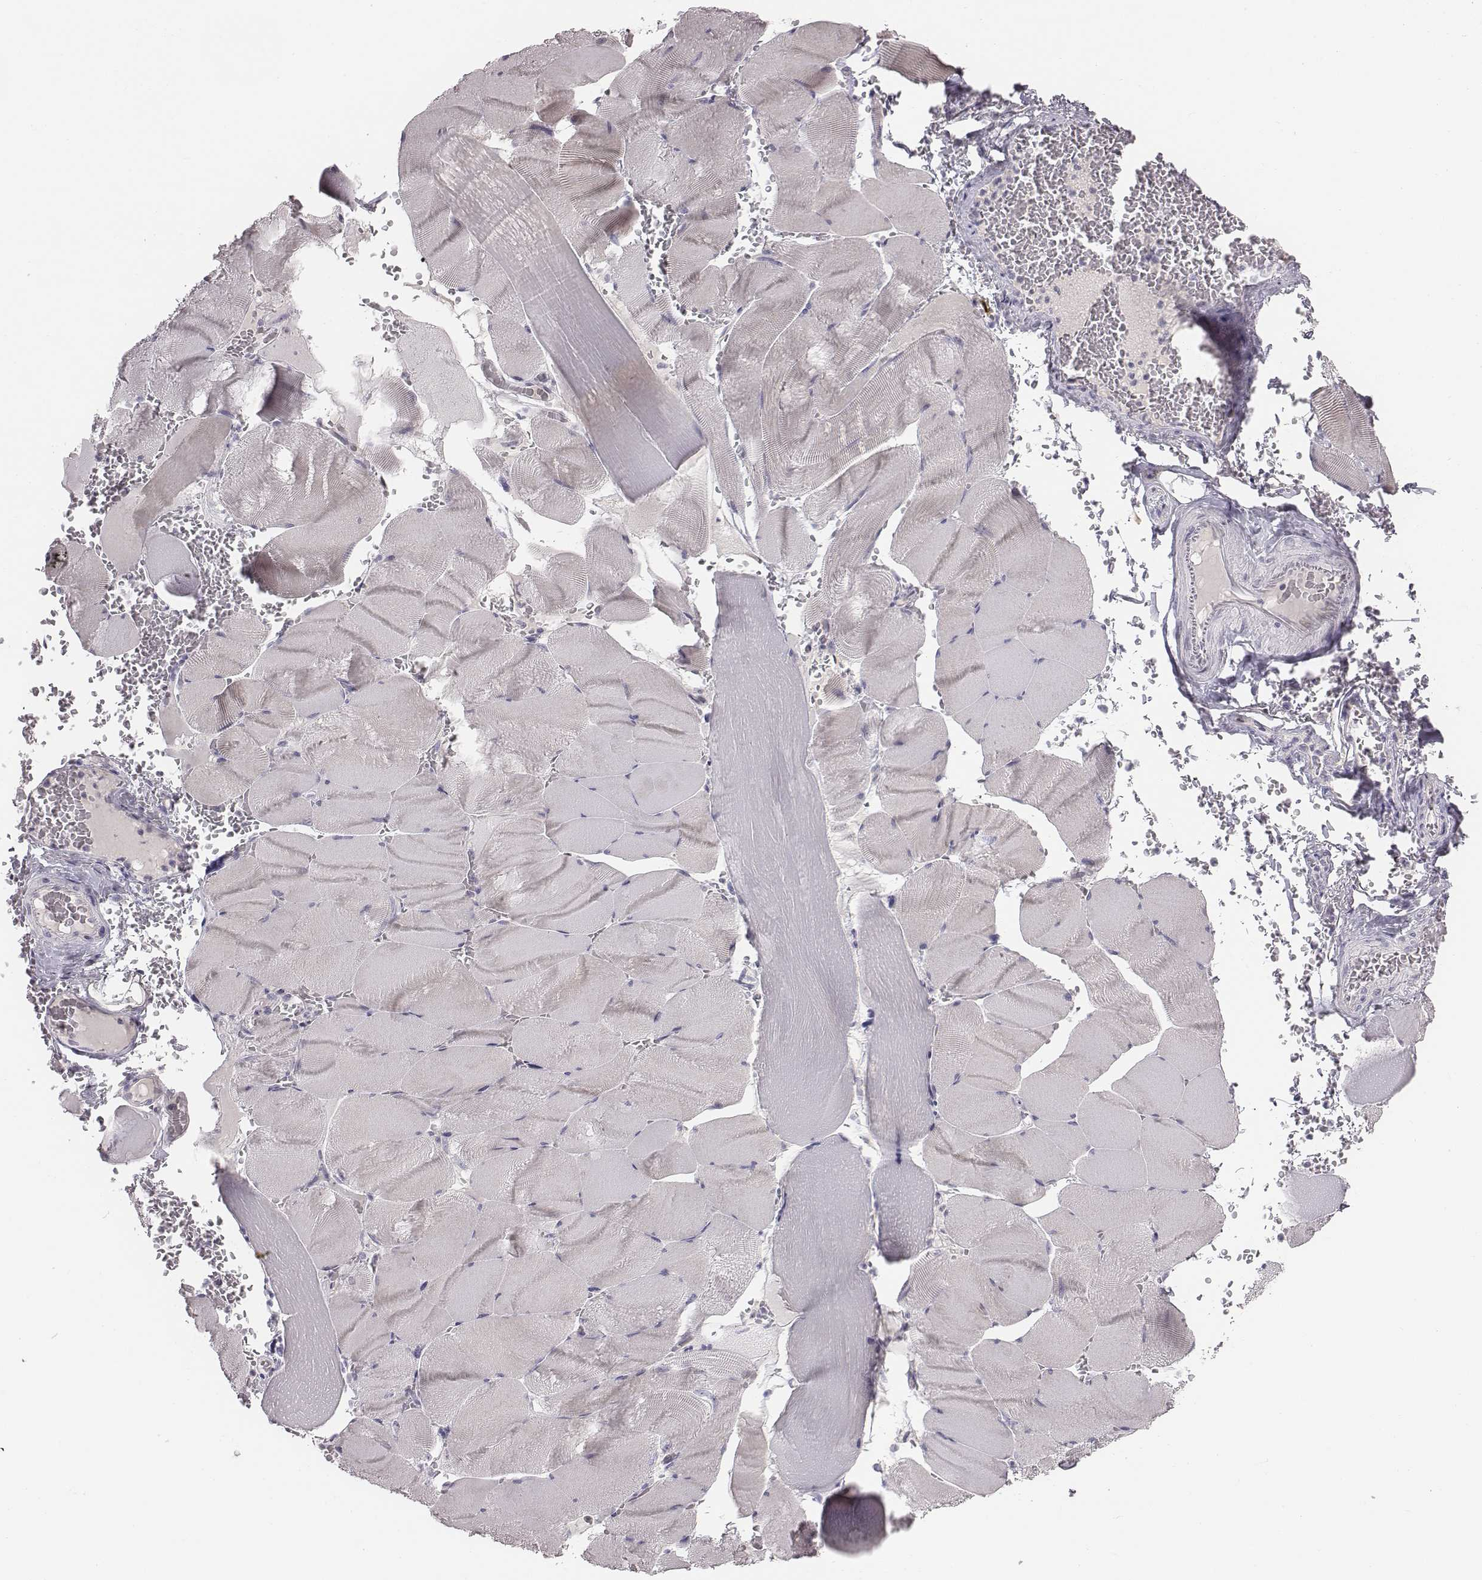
{"staining": {"intensity": "negative", "quantity": "none", "location": "none"}, "tissue": "skeletal muscle", "cell_type": "Myocytes", "image_type": "normal", "snomed": [{"axis": "morphology", "description": "Normal tissue, NOS"}, {"axis": "topography", "description": "Skeletal muscle"}], "caption": "Immunohistochemistry (IHC) image of normal skeletal muscle: skeletal muscle stained with DAB (3,3'-diaminobenzidine) demonstrates no significant protein staining in myocytes.", "gene": "CACNG4", "patient": {"sex": "male", "age": 56}}